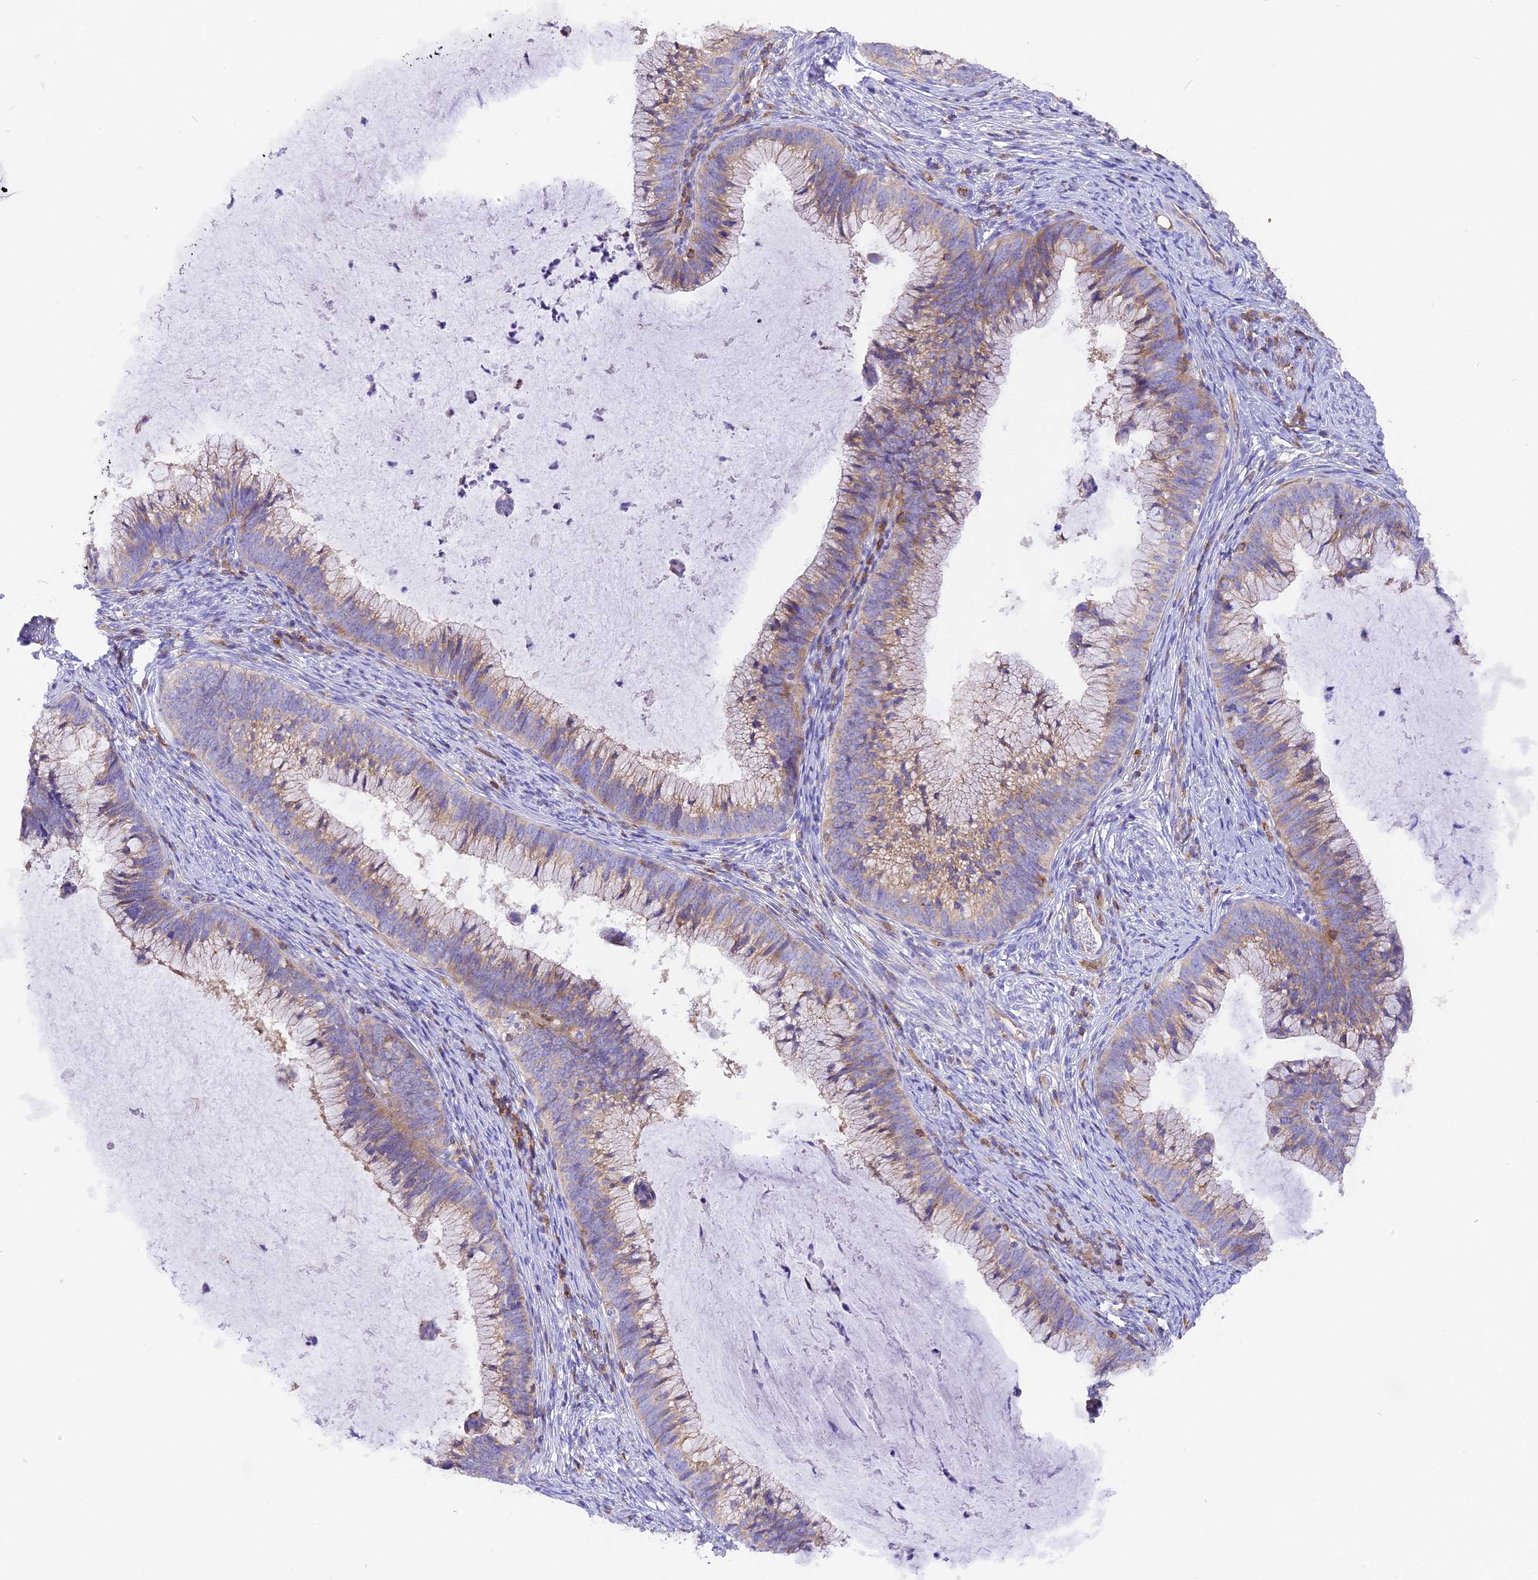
{"staining": {"intensity": "weak", "quantity": "25%-75%", "location": "cytoplasmic/membranous"}, "tissue": "cervical cancer", "cell_type": "Tumor cells", "image_type": "cancer", "snomed": [{"axis": "morphology", "description": "Adenocarcinoma, NOS"}, {"axis": "topography", "description": "Cervix"}], "caption": "The image reveals immunohistochemical staining of cervical cancer. There is weak cytoplasmic/membranous positivity is present in approximately 25%-75% of tumor cells.", "gene": "FAM193A", "patient": {"sex": "female", "age": 36}}